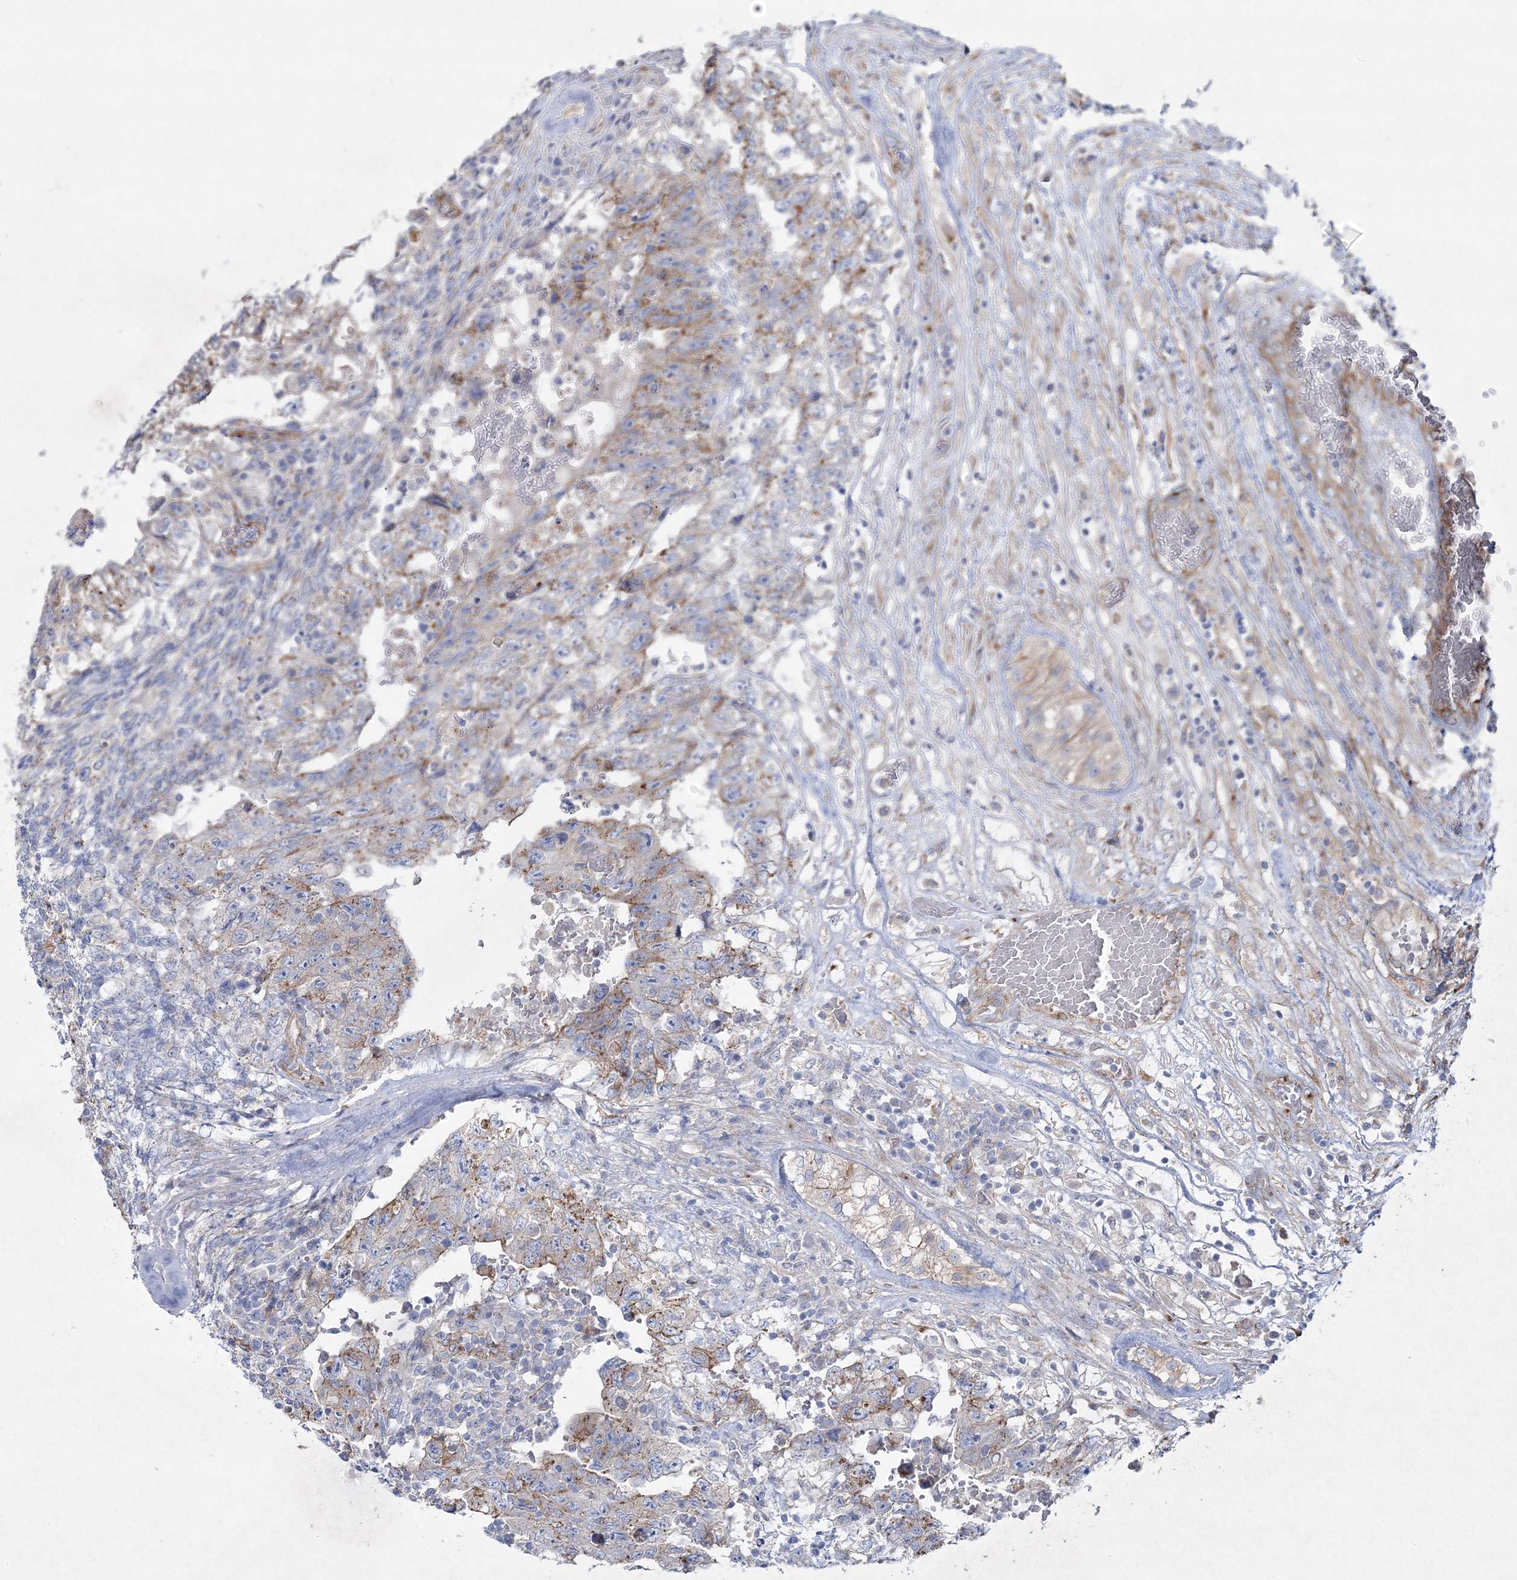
{"staining": {"intensity": "moderate", "quantity": "25%-75%", "location": "cytoplasmic/membranous"}, "tissue": "testis cancer", "cell_type": "Tumor cells", "image_type": "cancer", "snomed": [{"axis": "morphology", "description": "Carcinoma, Embryonal, NOS"}, {"axis": "topography", "description": "Testis"}], "caption": "Tumor cells display medium levels of moderate cytoplasmic/membranous expression in approximately 25%-75% of cells in testis embryonal carcinoma. (Stains: DAB (3,3'-diaminobenzidine) in brown, nuclei in blue, Microscopy: brightfield microscopy at high magnification).", "gene": "NAA40", "patient": {"sex": "male", "age": 36}}